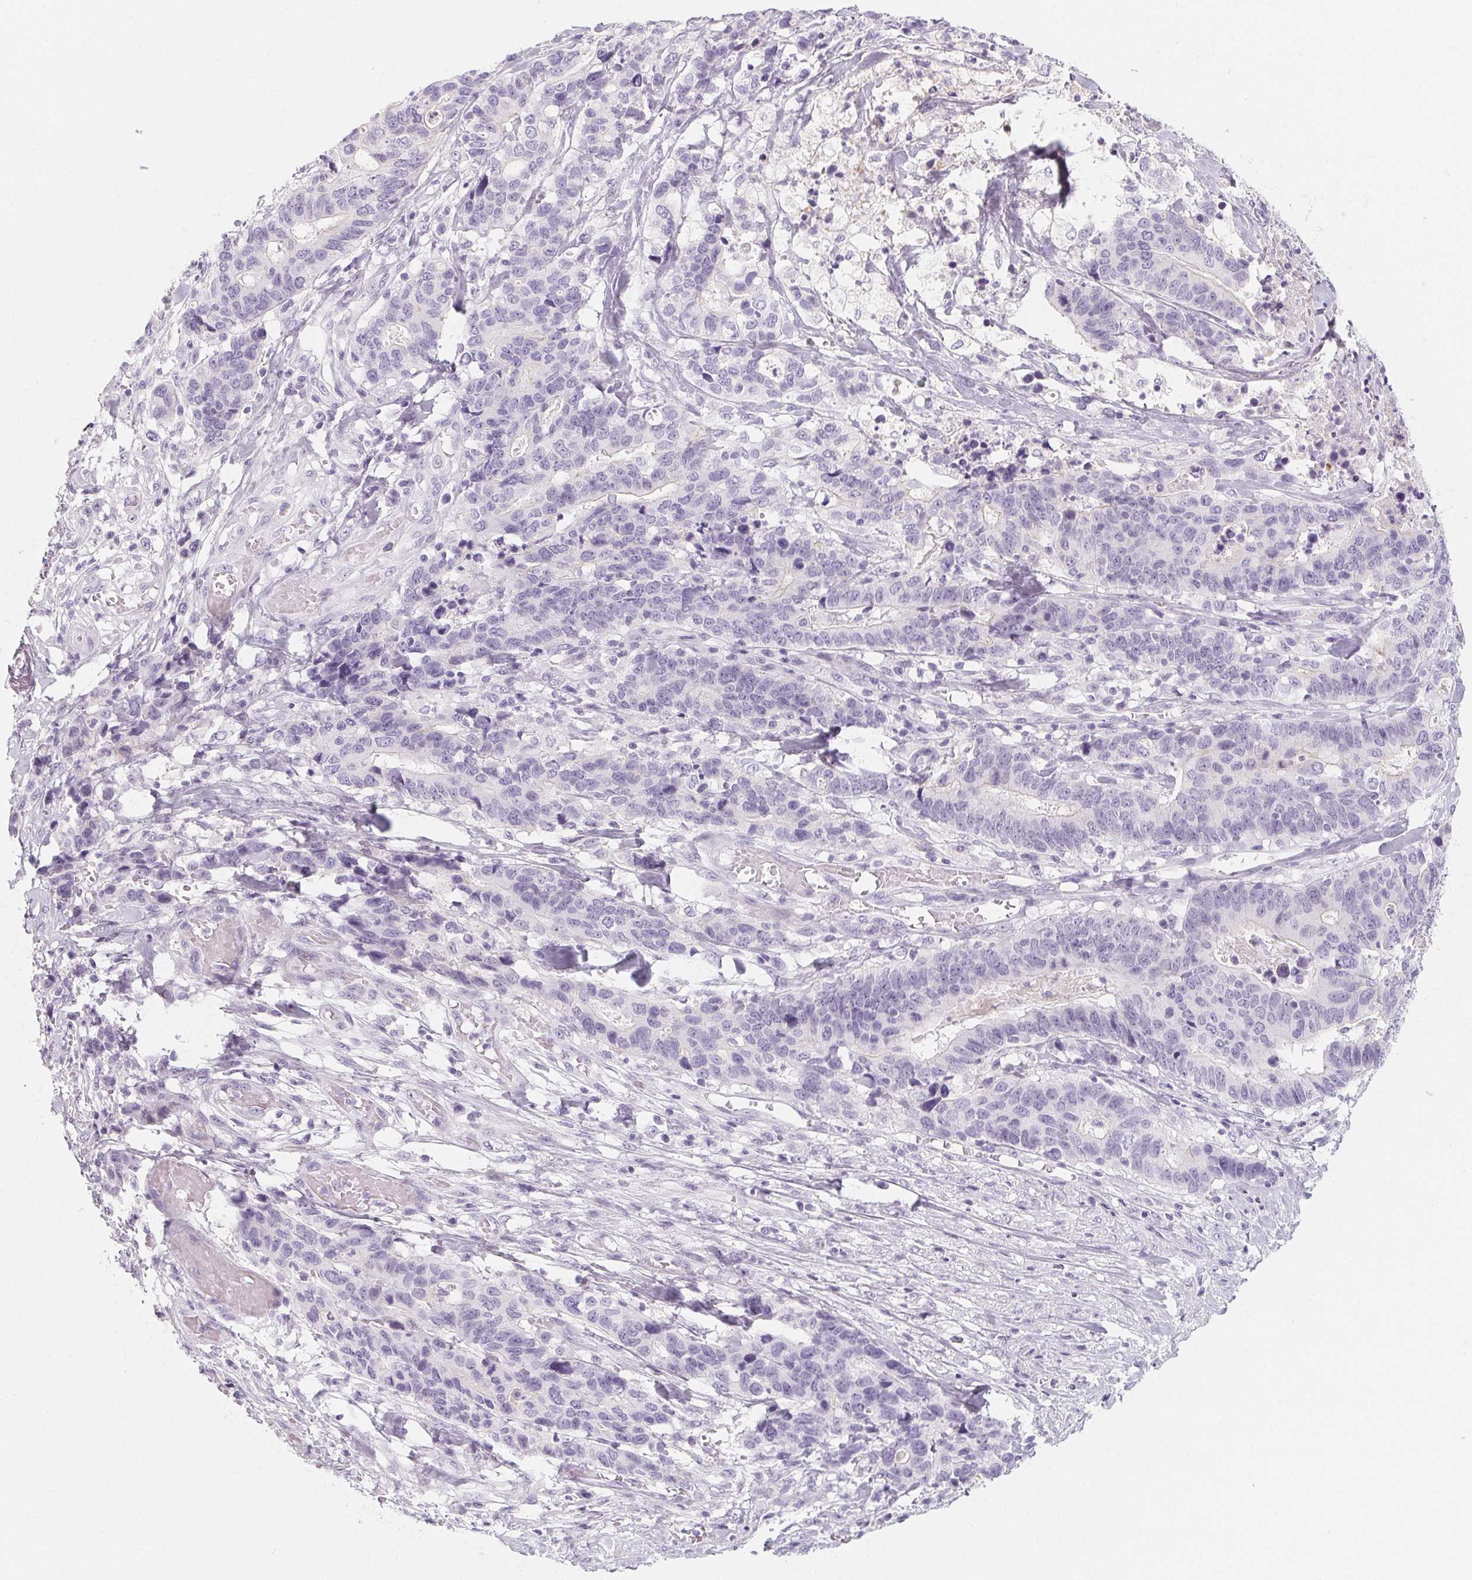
{"staining": {"intensity": "negative", "quantity": "none", "location": "none"}, "tissue": "stomach cancer", "cell_type": "Tumor cells", "image_type": "cancer", "snomed": [{"axis": "morphology", "description": "Adenocarcinoma, NOS"}, {"axis": "topography", "description": "Stomach, upper"}], "caption": "This image is of stomach cancer stained with IHC to label a protein in brown with the nuclei are counter-stained blue. There is no positivity in tumor cells. The staining is performed using DAB (3,3'-diaminobenzidine) brown chromogen with nuclei counter-stained in using hematoxylin.", "gene": "SH3GL2", "patient": {"sex": "female", "age": 67}}